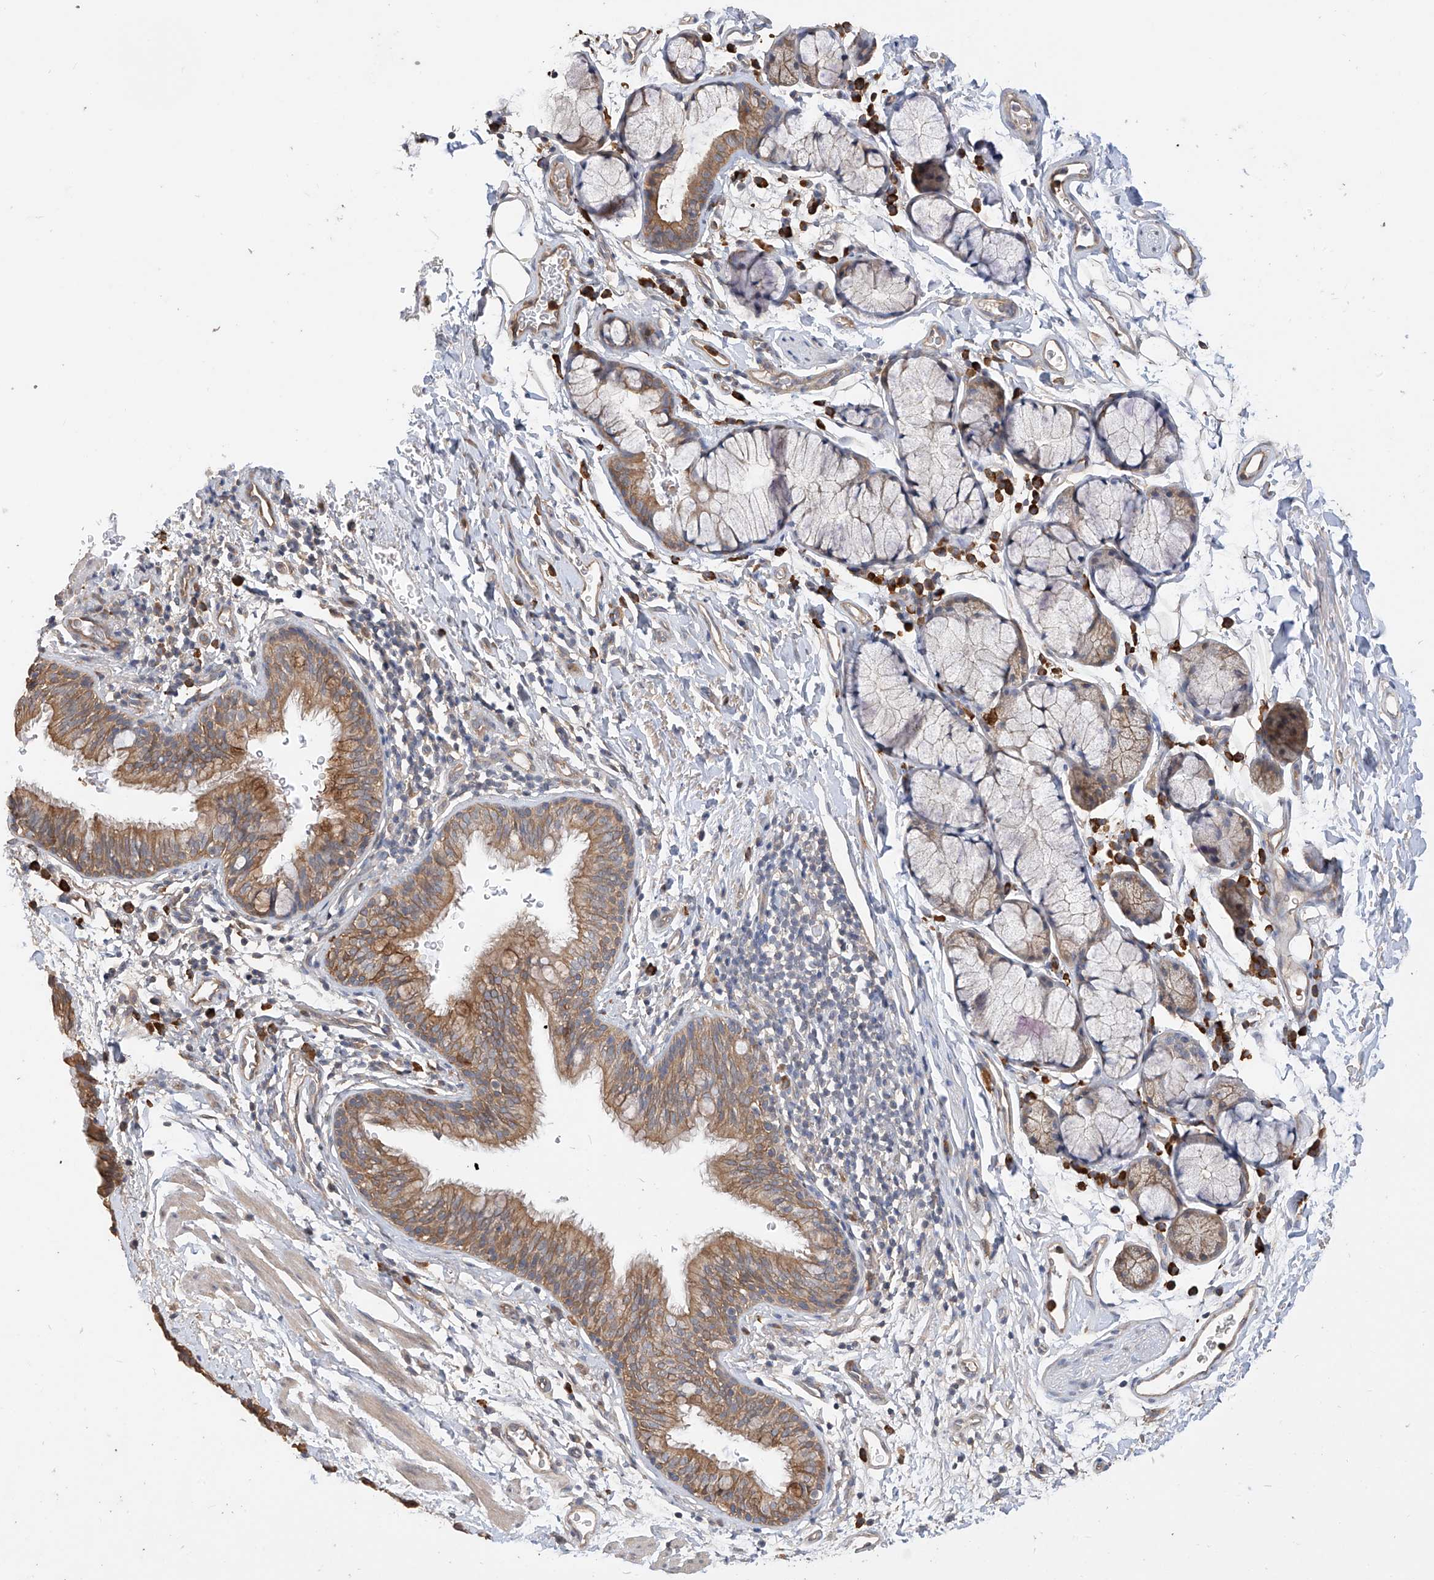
{"staining": {"intensity": "moderate", "quantity": ">75%", "location": "cytoplasmic/membranous"}, "tissue": "bronchus", "cell_type": "Respiratory epithelial cells", "image_type": "normal", "snomed": [{"axis": "morphology", "description": "Normal tissue, NOS"}, {"axis": "topography", "description": "Cartilage tissue"}, {"axis": "topography", "description": "Bronchus"}], "caption": "The immunohistochemical stain shows moderate cytoplasmic/membranous staining in respiratory epithelial cells of benign bronchus. The staining was performed using DAB (3,3'-diaminobenzidine) to visualize the protein expression in brown, while the nuclei were stained in blue with hematoxylin (Magnification: 20x).", "gene": "OFD1", "patient": {"sex": "female", "age": 36}}